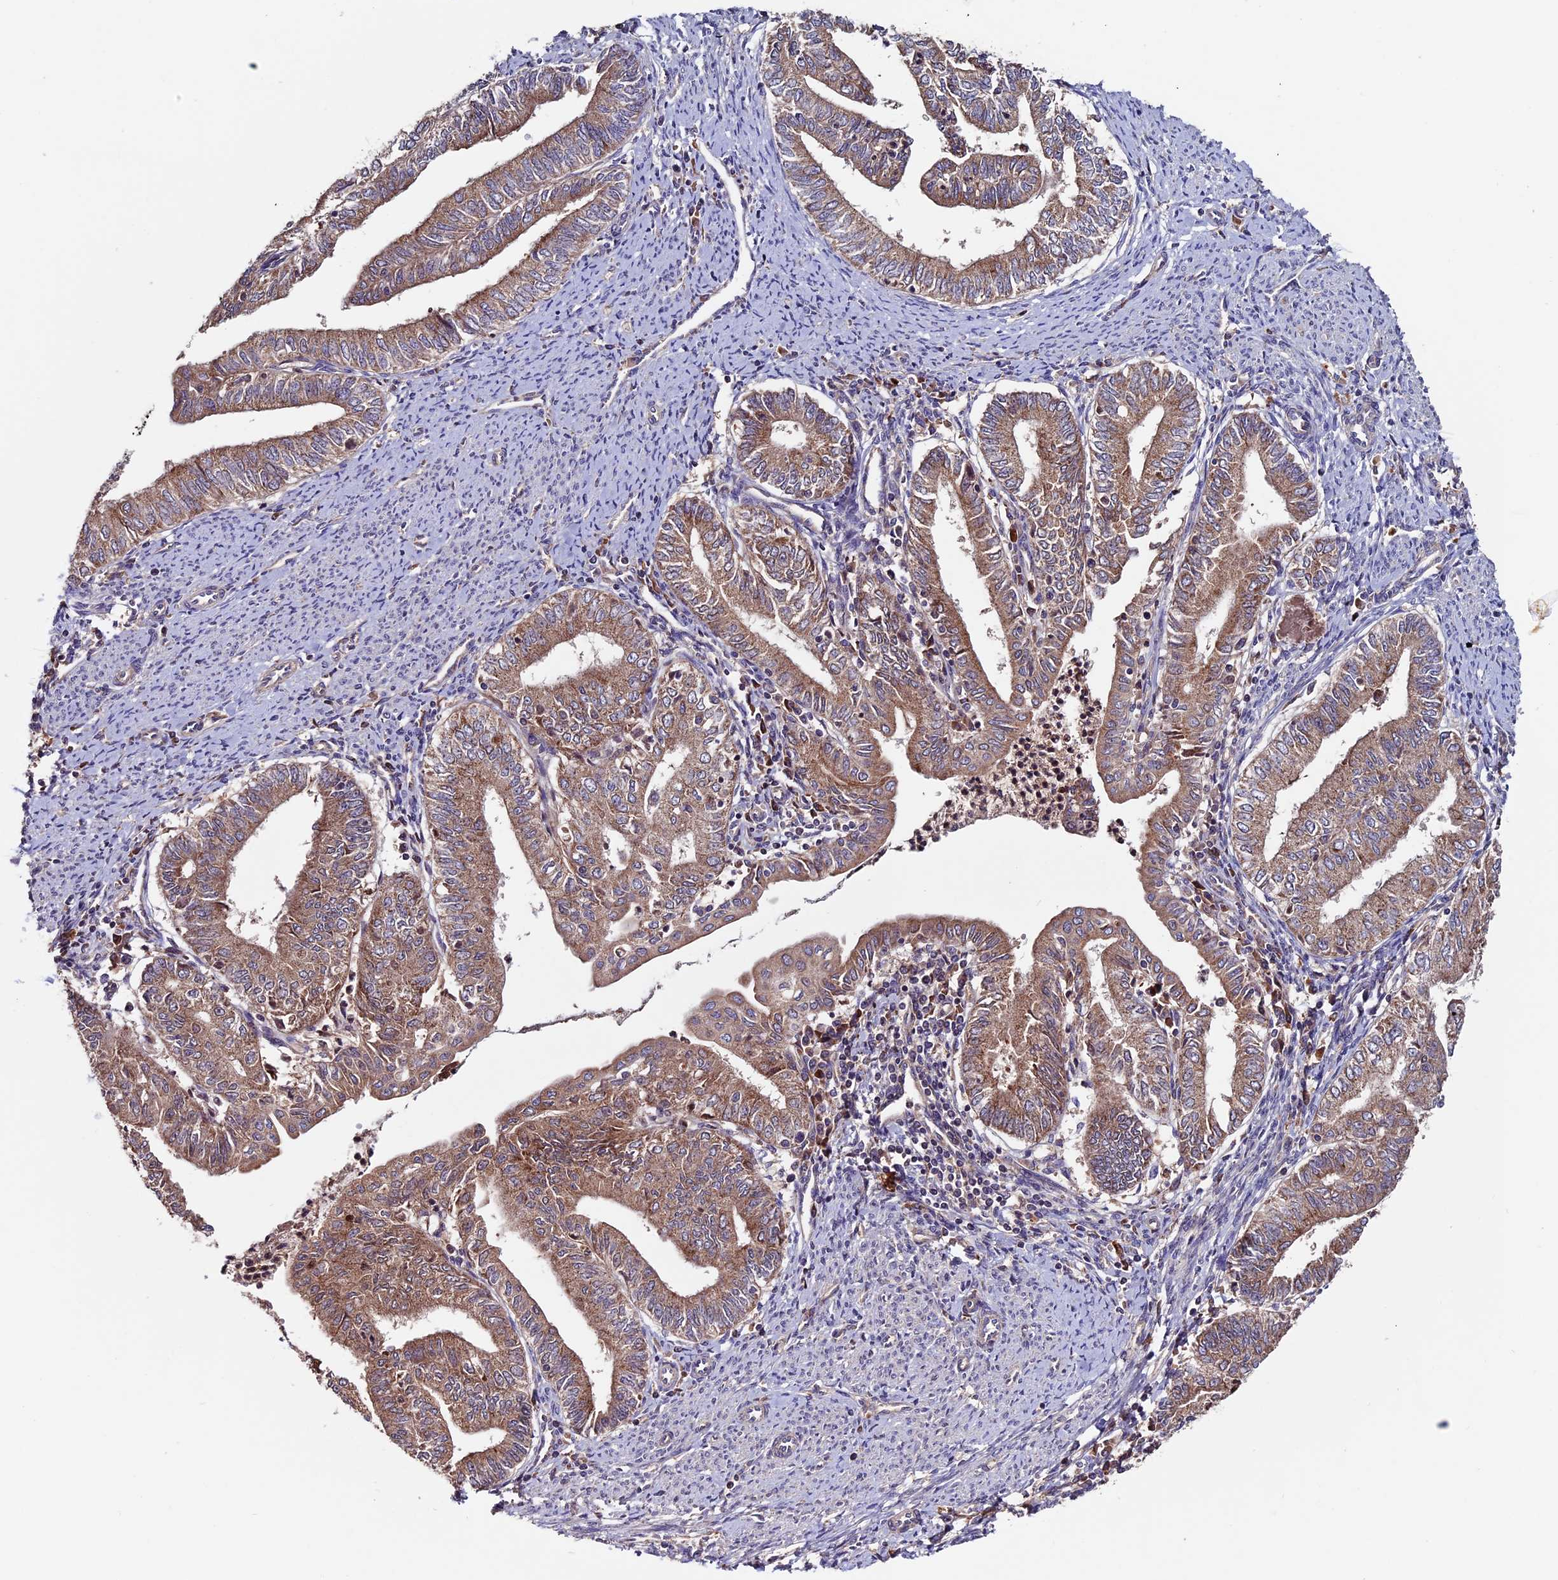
{"staining": {"intensity": "moderate", "quantity": ">75%", "location": "cytoplasmic/membranous"}, "tissue": "endometrial cancer", "cell_type": "Tumor cells", "image_type": "cancer", "snomed": [{"axis": "morphology", "description": "Adenocarcinoma, NOS"}, {"axis": "topography", "description": "Endometrium"}], "caption": "Endometrial adenocarcinoma was stained to show a protein in brown. There is medium levels of moderate cytoplasmic/membranous expression in about >75% of tumor cells. (IHC, brightfield microscopy, high magnification).", "gene": "ZNF598", "patient": {"sex": "female", "age": 66}}